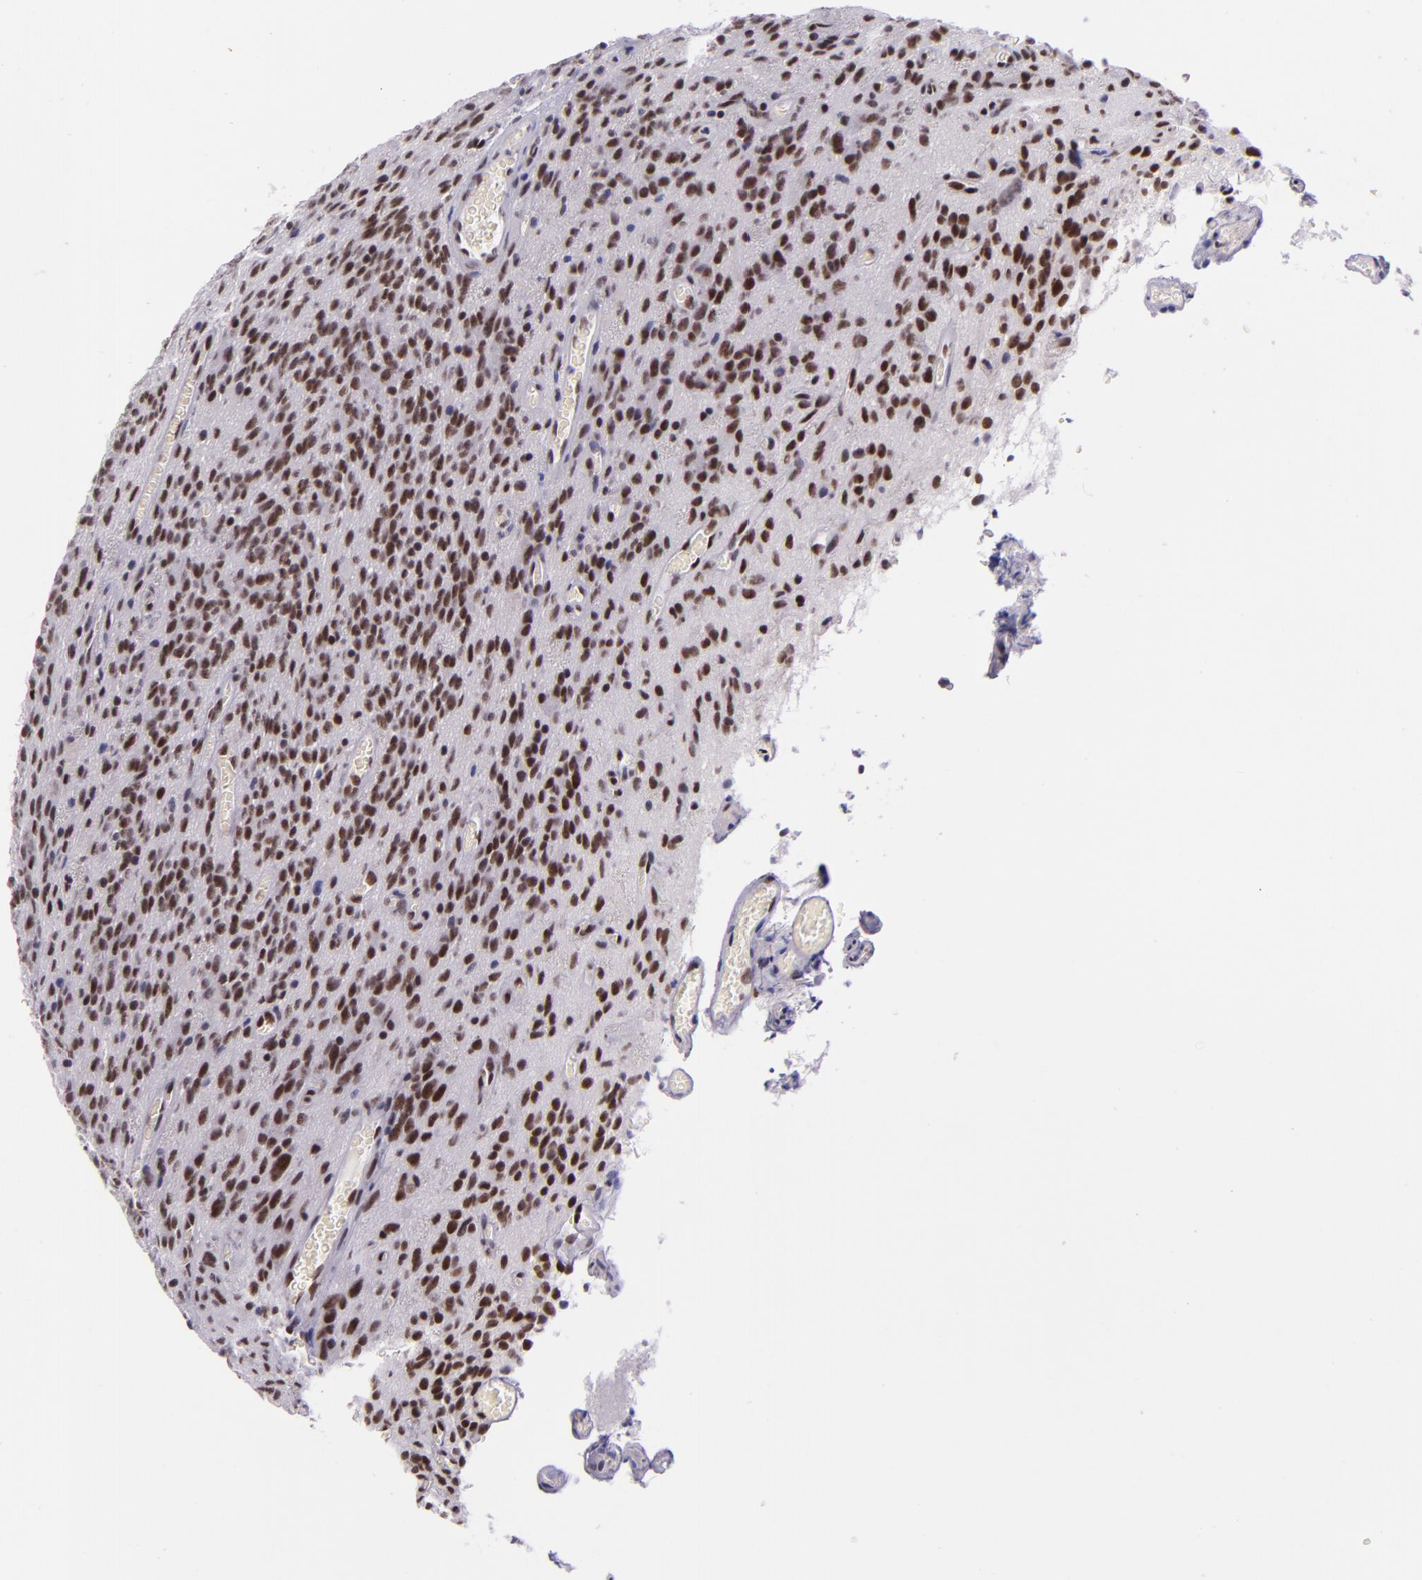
{"staining": {"intensity": "strong", "quantity": ">75%", "location": "nuclear"}, "tissue": "glioma", "cell_type": "Tumor cells", "image_type": "cancer", "snomed": [{"axis": "morphology", "description": "Glioma, malignant, Low grade"}, {"axis": "topography", "description": "Brain"}], "caption": "Tumor cells display high levels of strong nuclear positivity in about >75% of cells in human malignant low-grade glioma.", "gene": "GPKOW", "patient": {"sex": "female", "age": 15}}